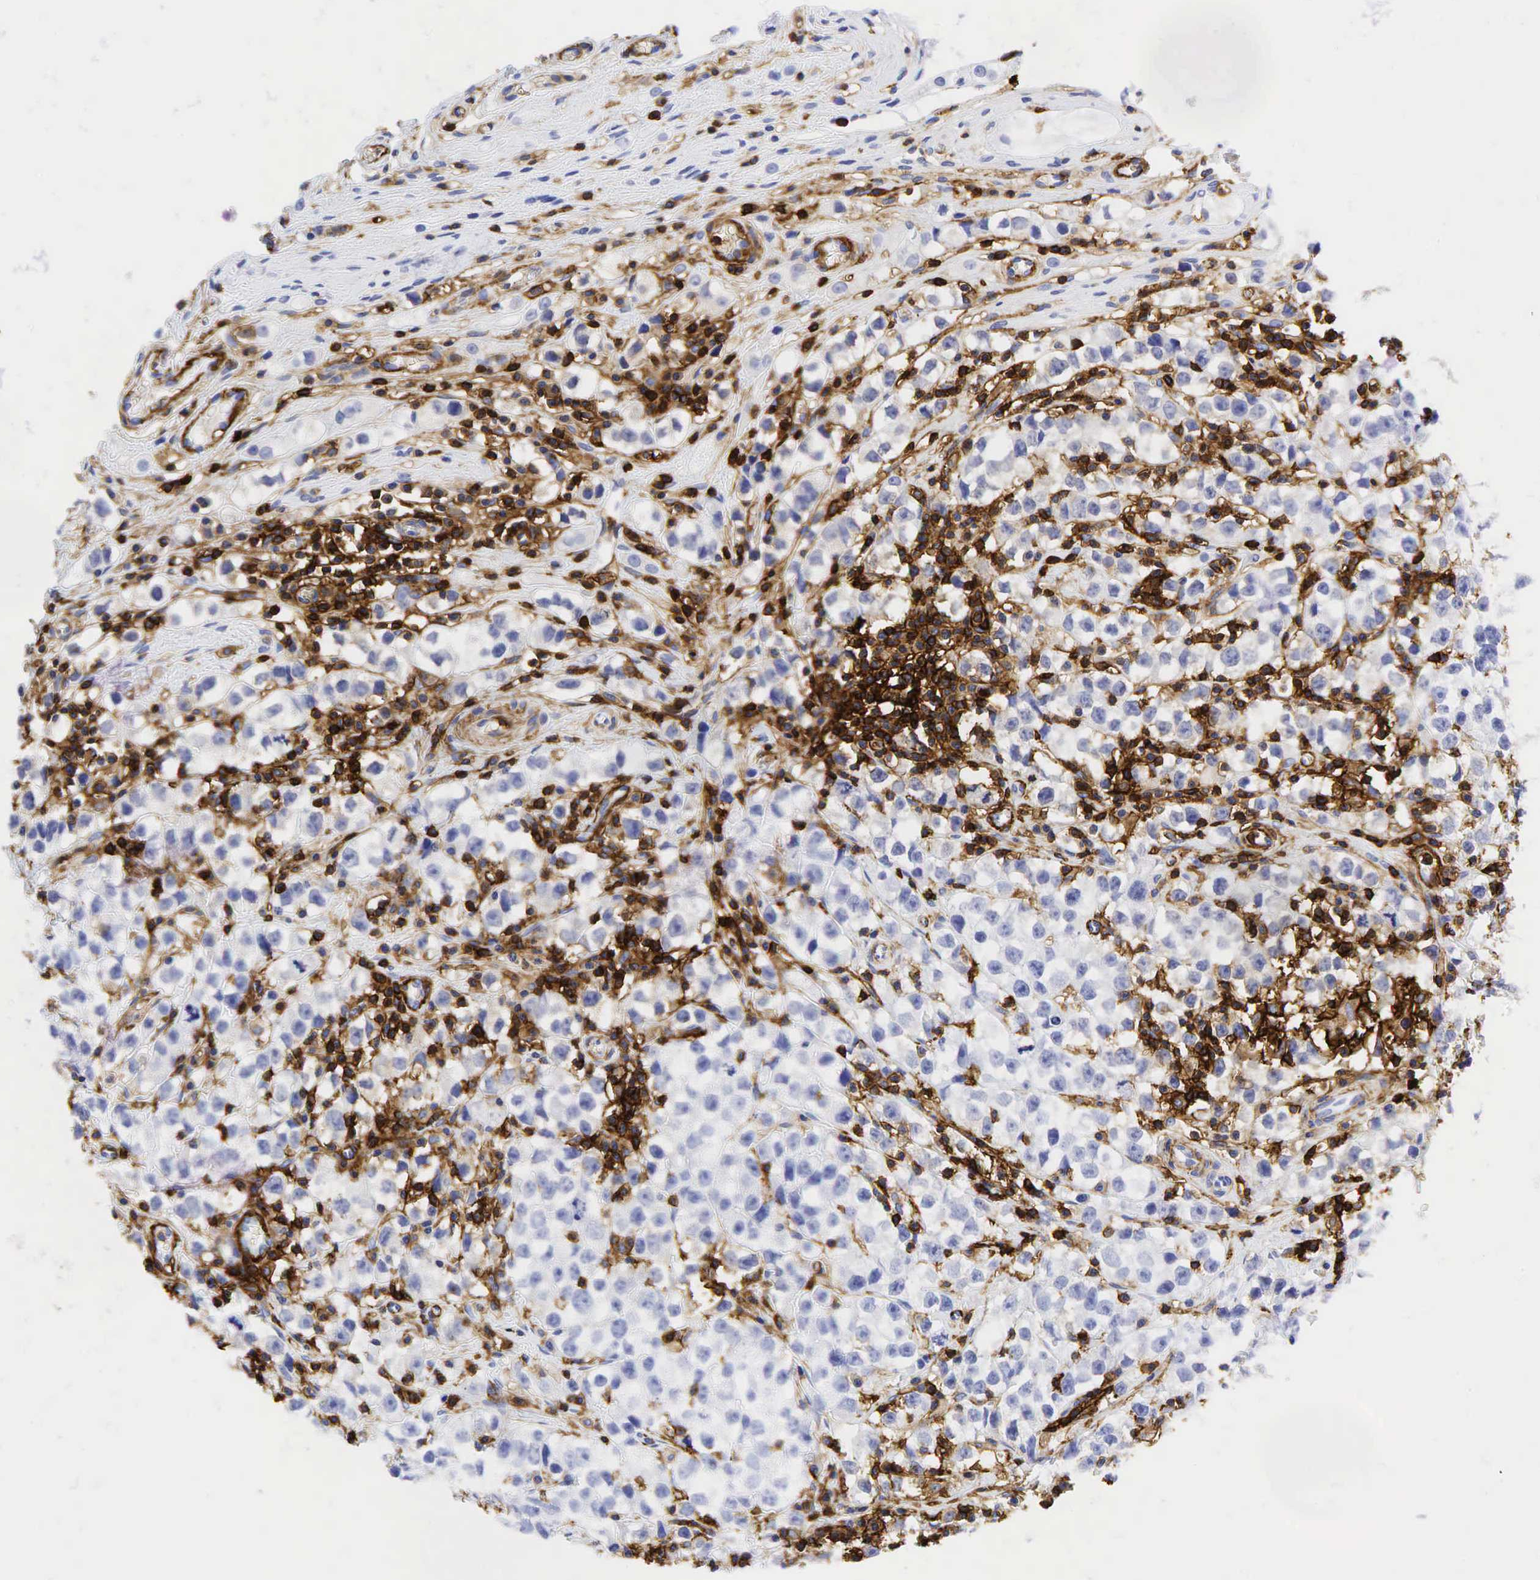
{"staining": {"intensity": "negative", "quantity": "none", "location": "none"}, "tissue": "testis cancer", "cell_type": "Tumor cells", "image_type": "cancer", "snomed": [{"axis": "morphology", "description": "Seminoma, NOS"}, {"axis": "topography", "description": "Testis"}], "caption": "Testis cancer was stained to show a protein in brown. There is no significant positivity in tumor cells.", "gene": "CD44", "patient": {"sex": "male", "age": 35}}